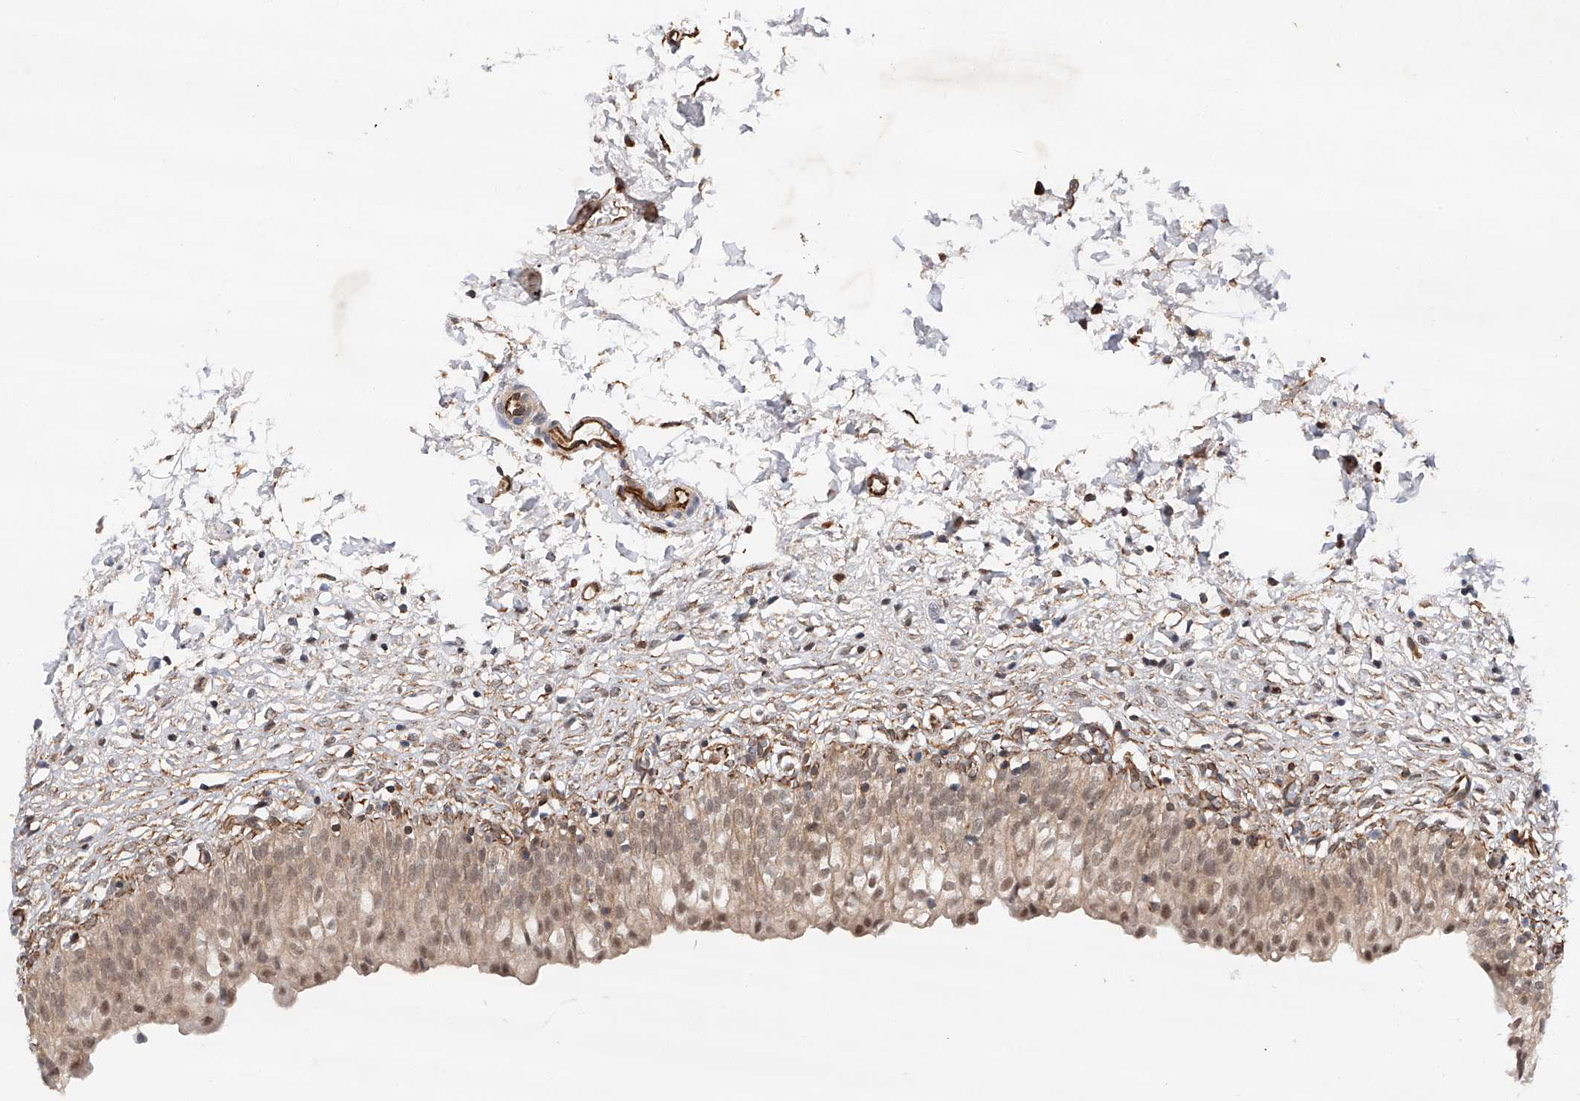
{"staining": {"intensity": "moderate", "quantity": "25%-75%", "location": "nuclear"}, "tissue": "urinary bladder", "cell_type": "Urothelial cells", "image_type": "normal", "snomed": [{"axis": "morphology", "description": "Normal tissue, NOS"}, {"axis": "topography", "description": "Urinary bladder"}], "caption": "A medium amount of moderate nuclear expression is identified in approximately 25%-75% of urothelial cells in benign urinary bladder. (DAB (3,3'-diaminobenzidine) = brown stain, brightfield microscopy at high magnification).", "gene": "AMD1", "patient": {"sex": "male", "age": 55}}